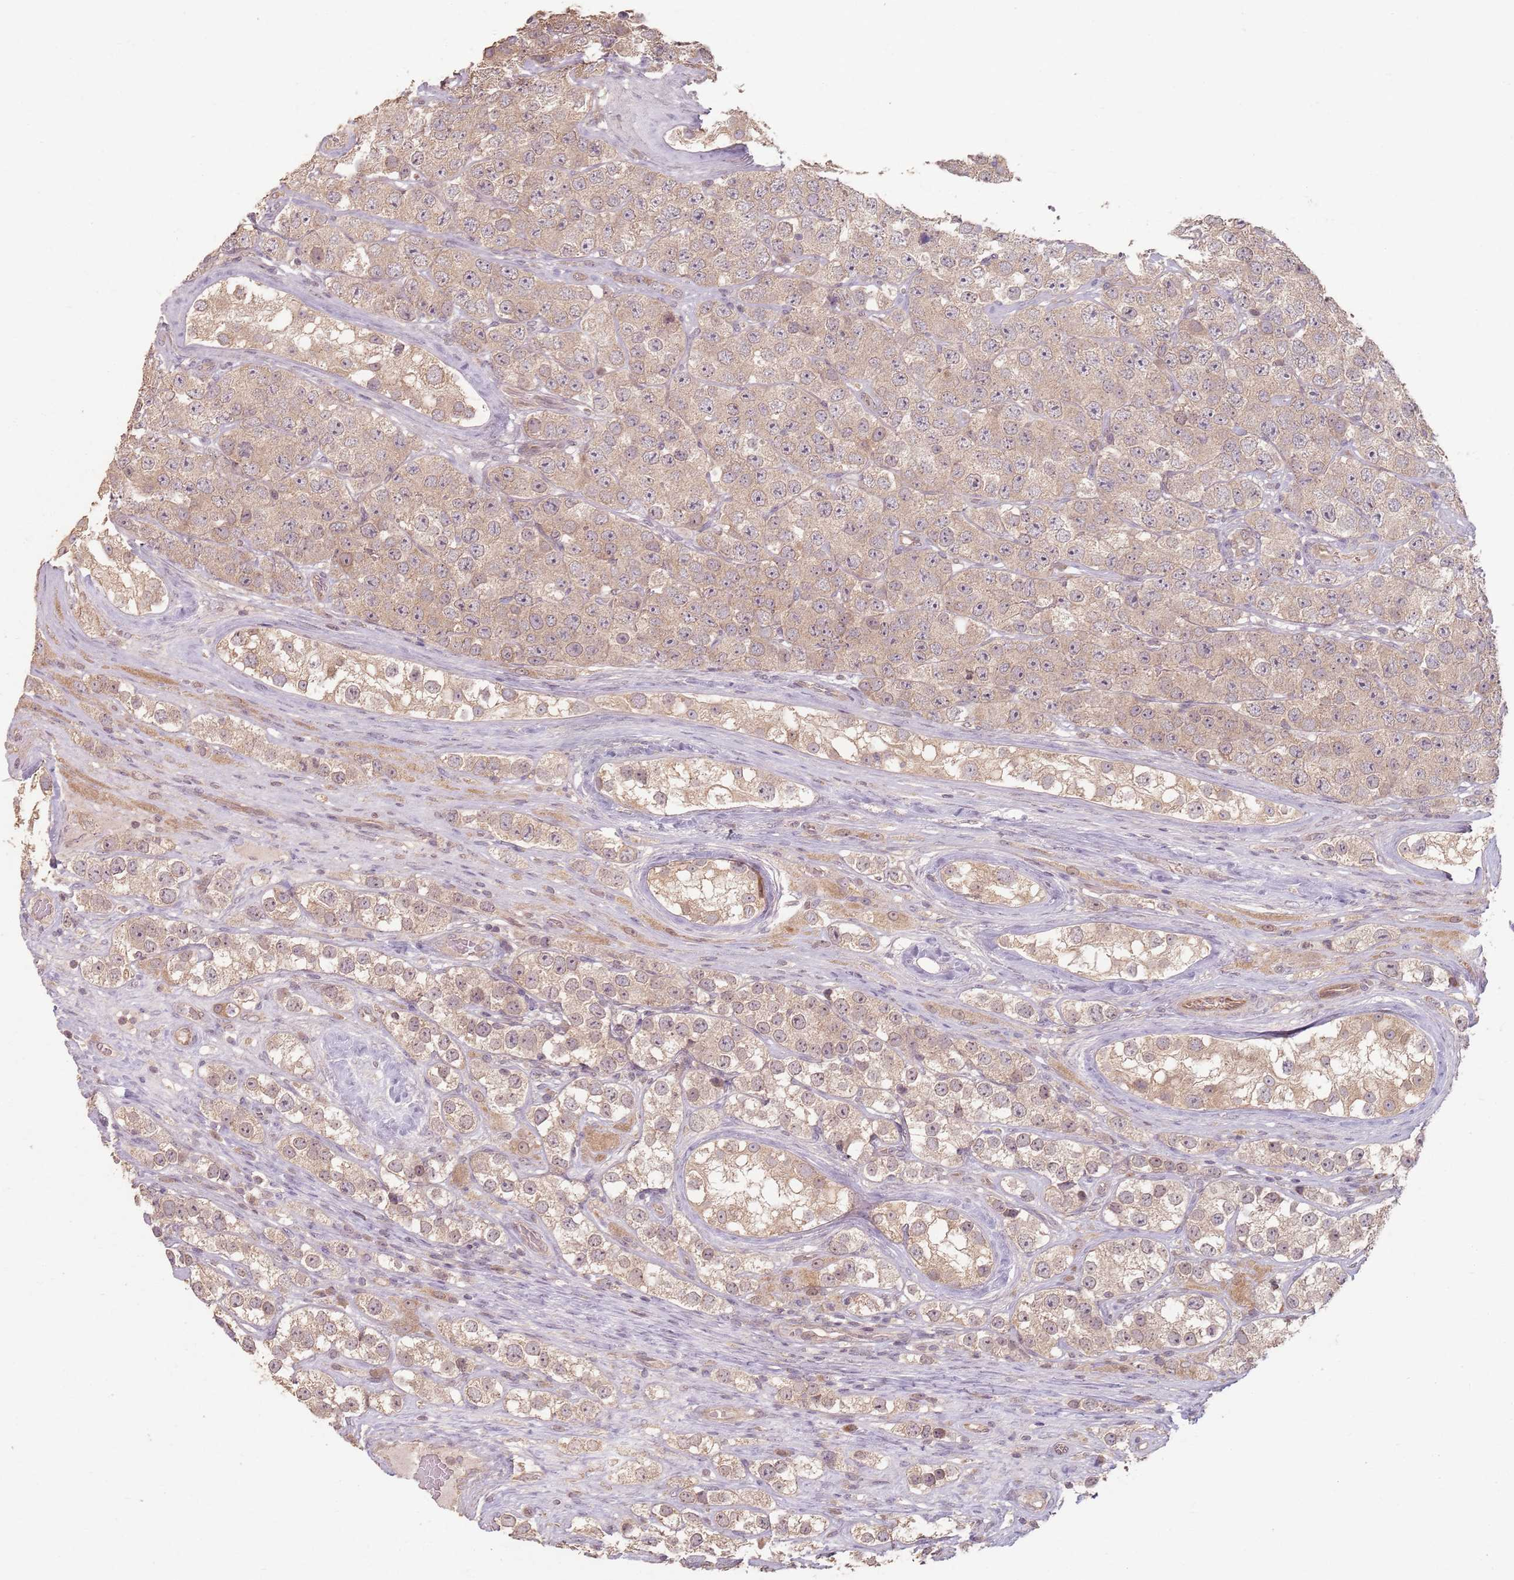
{"staining": {"intensity": "weak", "quantity": ">75%", "location": "cytoplasmic/membranous"}, "tissue": "testis cancer", "cell_type": "Tumor cells", "image_type": "cancer", "snomed": [{"axis": "morphology", "description": "Seminoma, NOS"}, {"axis": "topography", "description": "Testis"}], "caption": "Seminoma (testis) stained for a protein exhibits weak cytoplasmic/membranous positivity in tumor cells.", "gene": "CCDC168", "patient": {"sex": "male", "age": 28}}